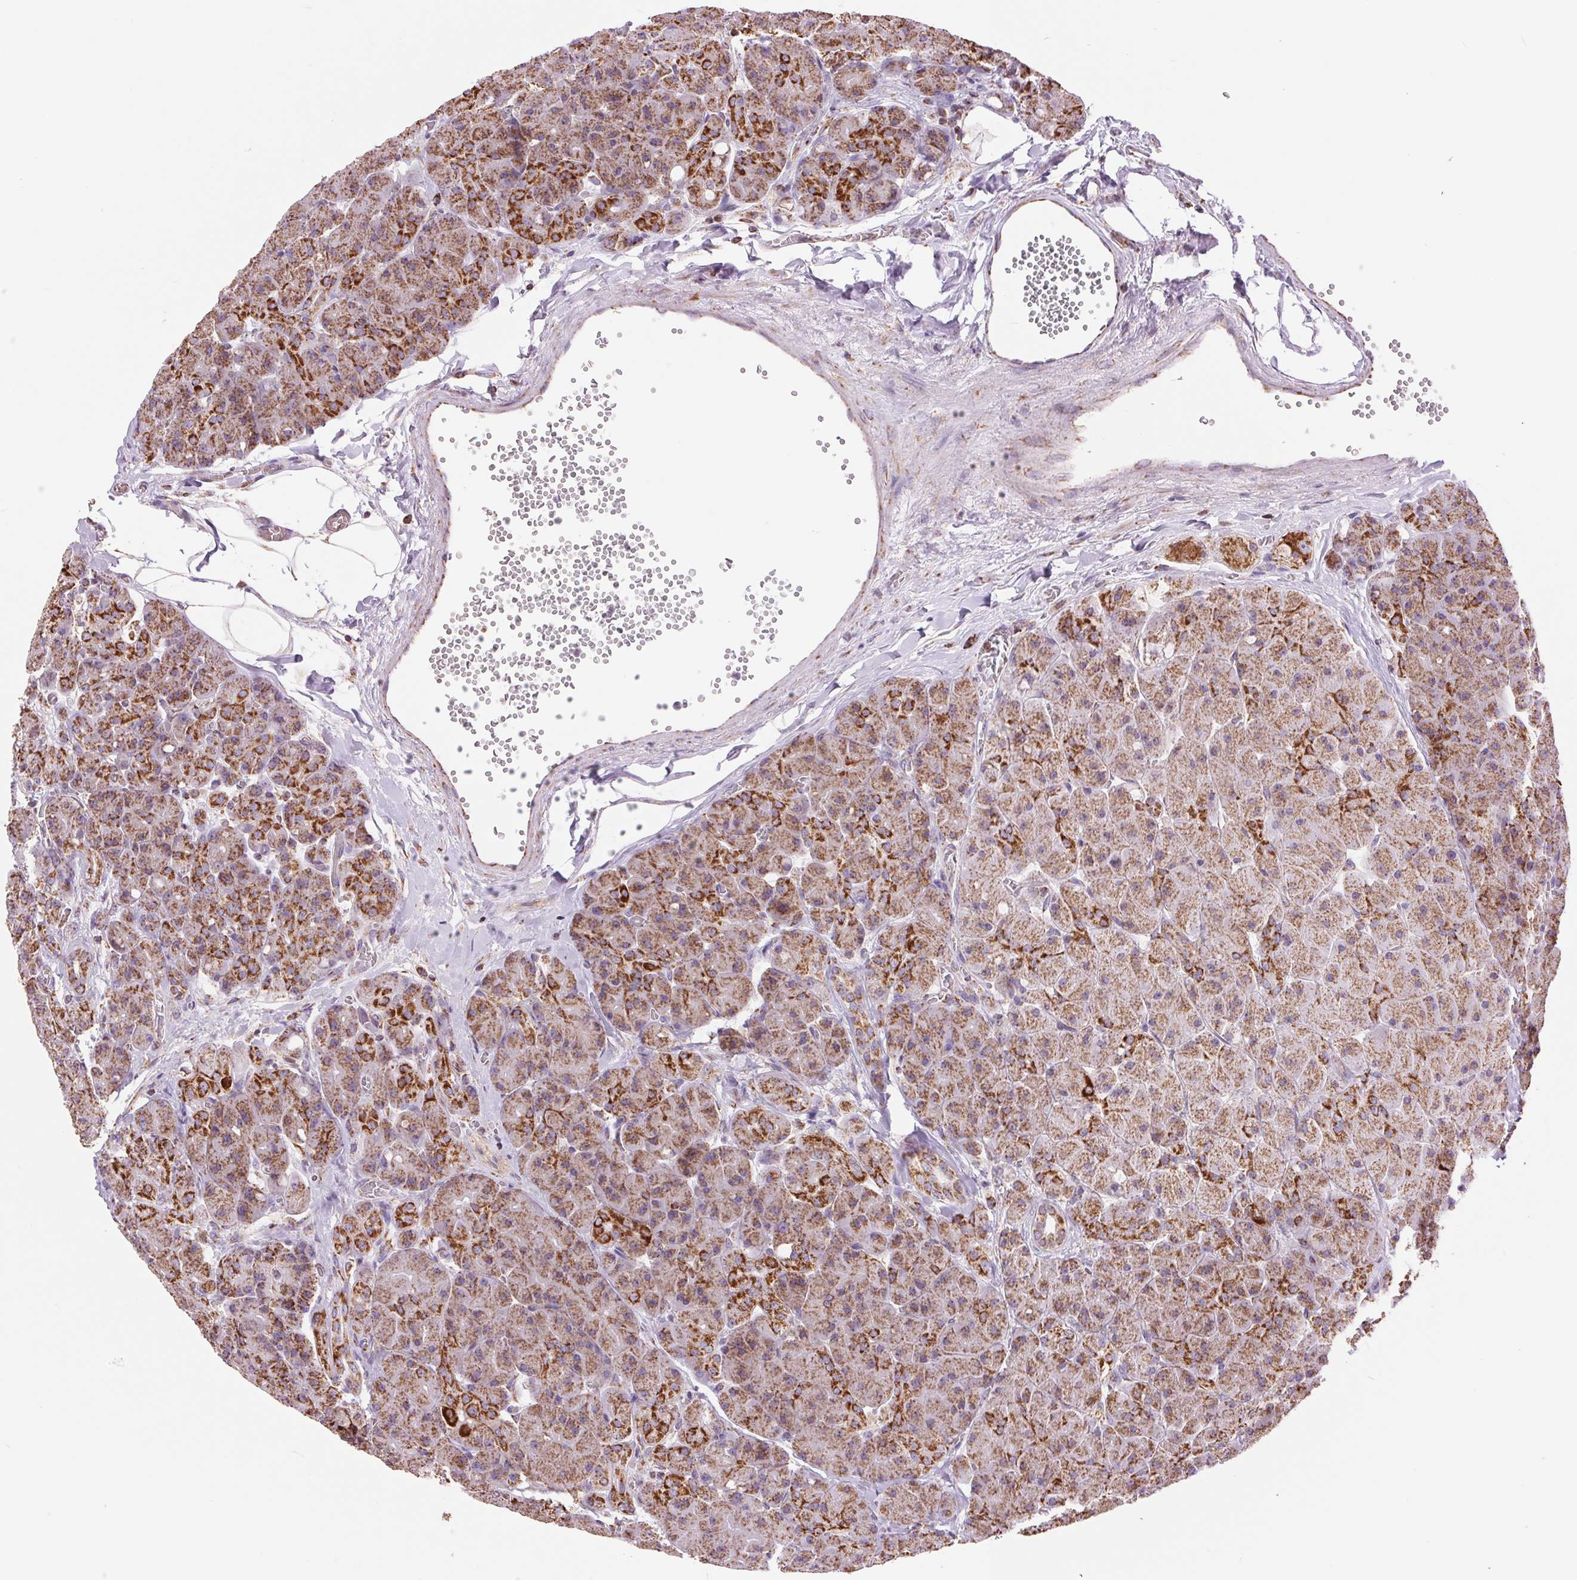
{"staining": {"intensity": "strong", "quantity": "25%-75%", "location": "cytoplasmic/membranous"}, "tissue": "pancreas", "cell_type": "Exocrine glandular cells", "image_type": "normal", "snomed": [{"axis": "morphology", "description": "Normal tissue, NOS"}, {"axis": "topography", "description": "Pancreas"}], "caption": "Immunohistochemical staining of unremarkable pancreas demonstrates 25%-75% levels of strong cytoplasmic/membranous protein staining in about 25%-75% of exocrine glandular cells.", "gene": "ATP5PB", "patient": {"sex": "male", "age": 55}}